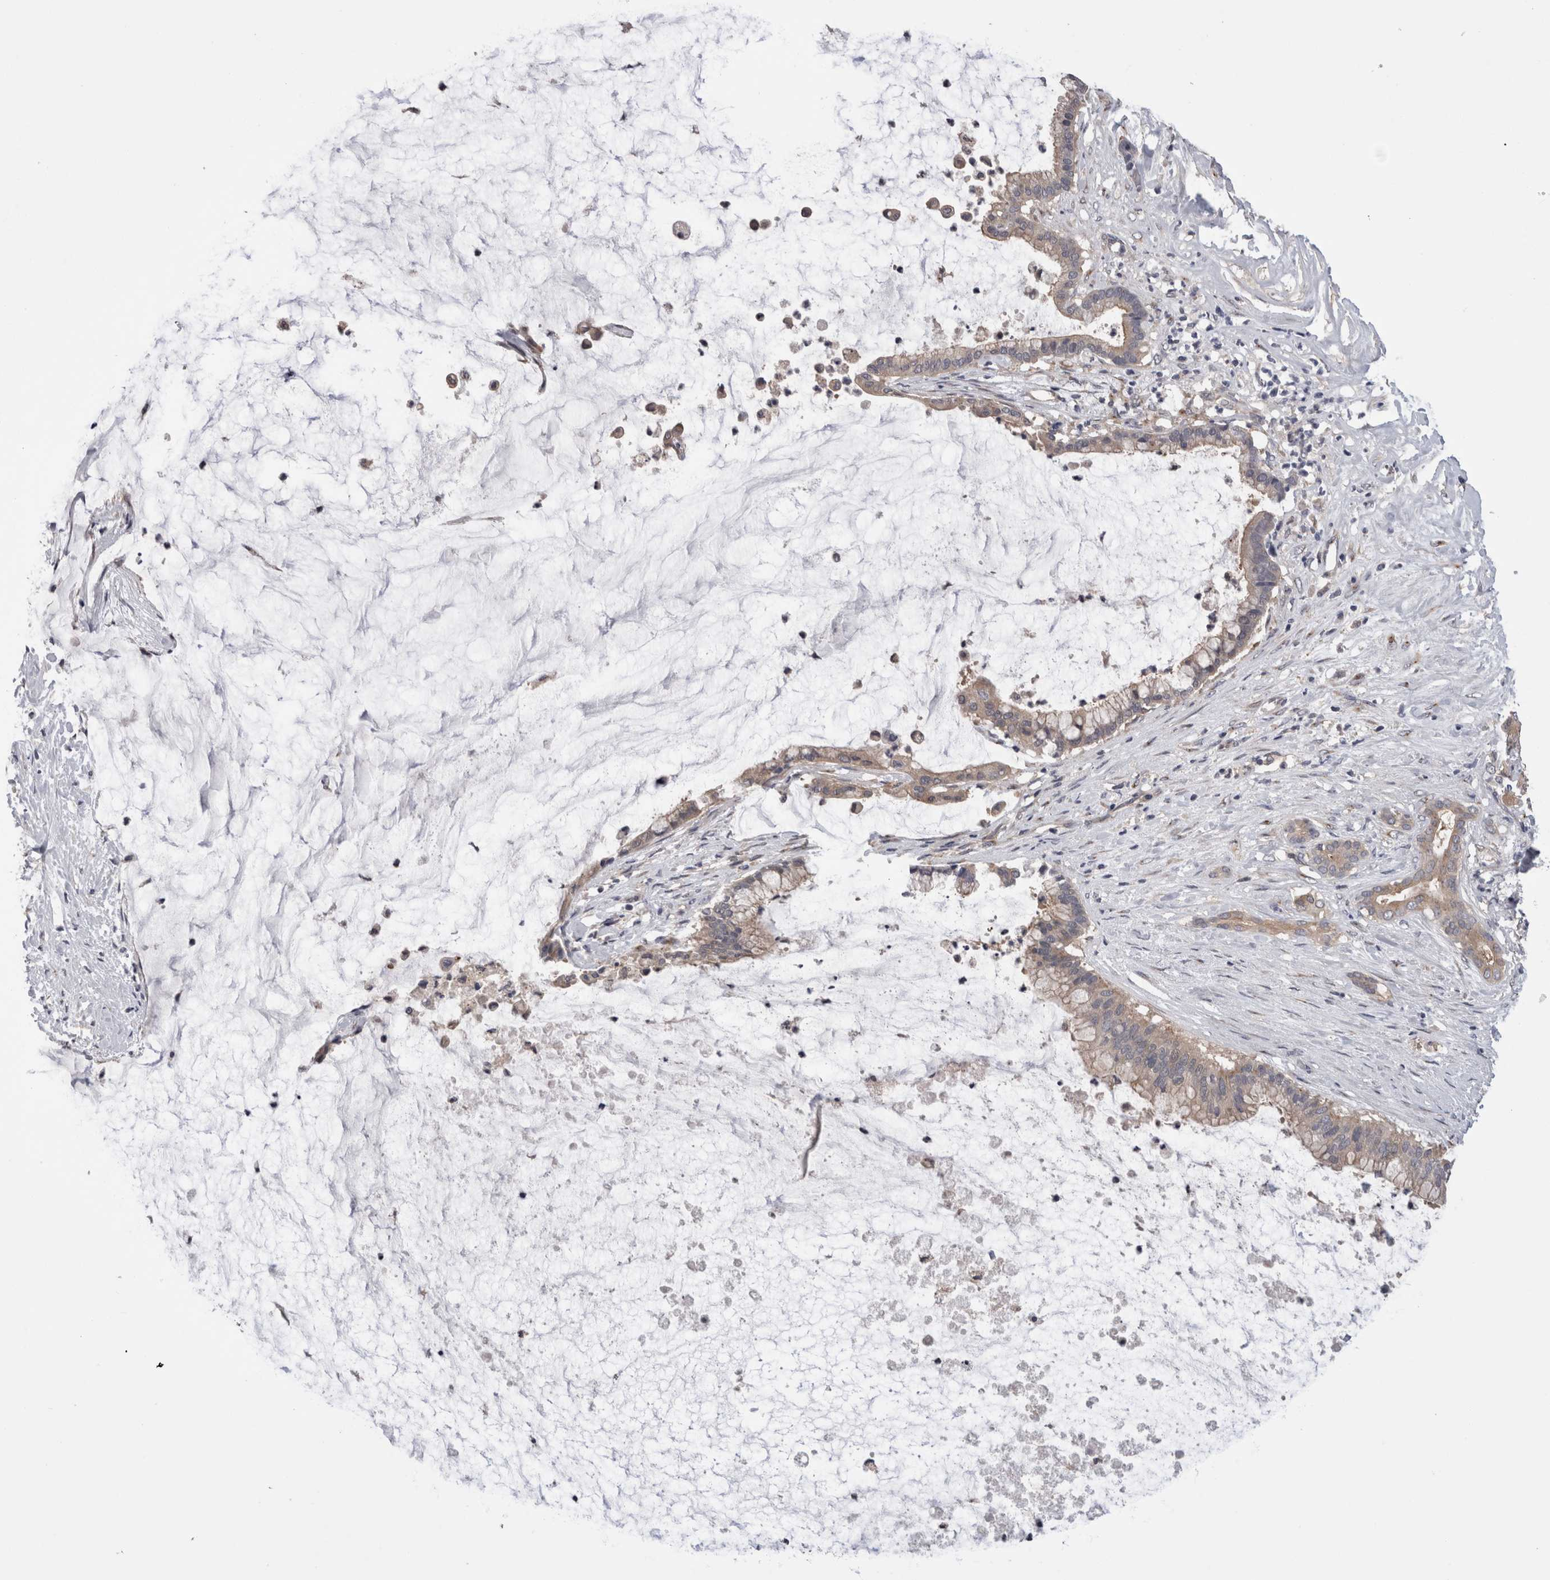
{"staining": {"intensity": "weak", "quantity": ">75%", "location": "cytoplasmic/membranous"}, "tissue": "pancreatic cancer", "cell_type": "Tumor cells", "image_type": "cancer", "snomed": [{"axis": "morphology", "description": "Adenocarcinoma, NOS"}, {"axis": "topography", "description": "Pancreas"}], "caption": "Pancreatic cancer was stained to show a protein in brown. There is low levels of weak cytoplasmic/membranous expression in about >75% of tumor cells. (Brightfield microscopy of DAB IHC at high magnification).", "gene": "DCTN6", "patient": {"sex": "male", "age": 41}}